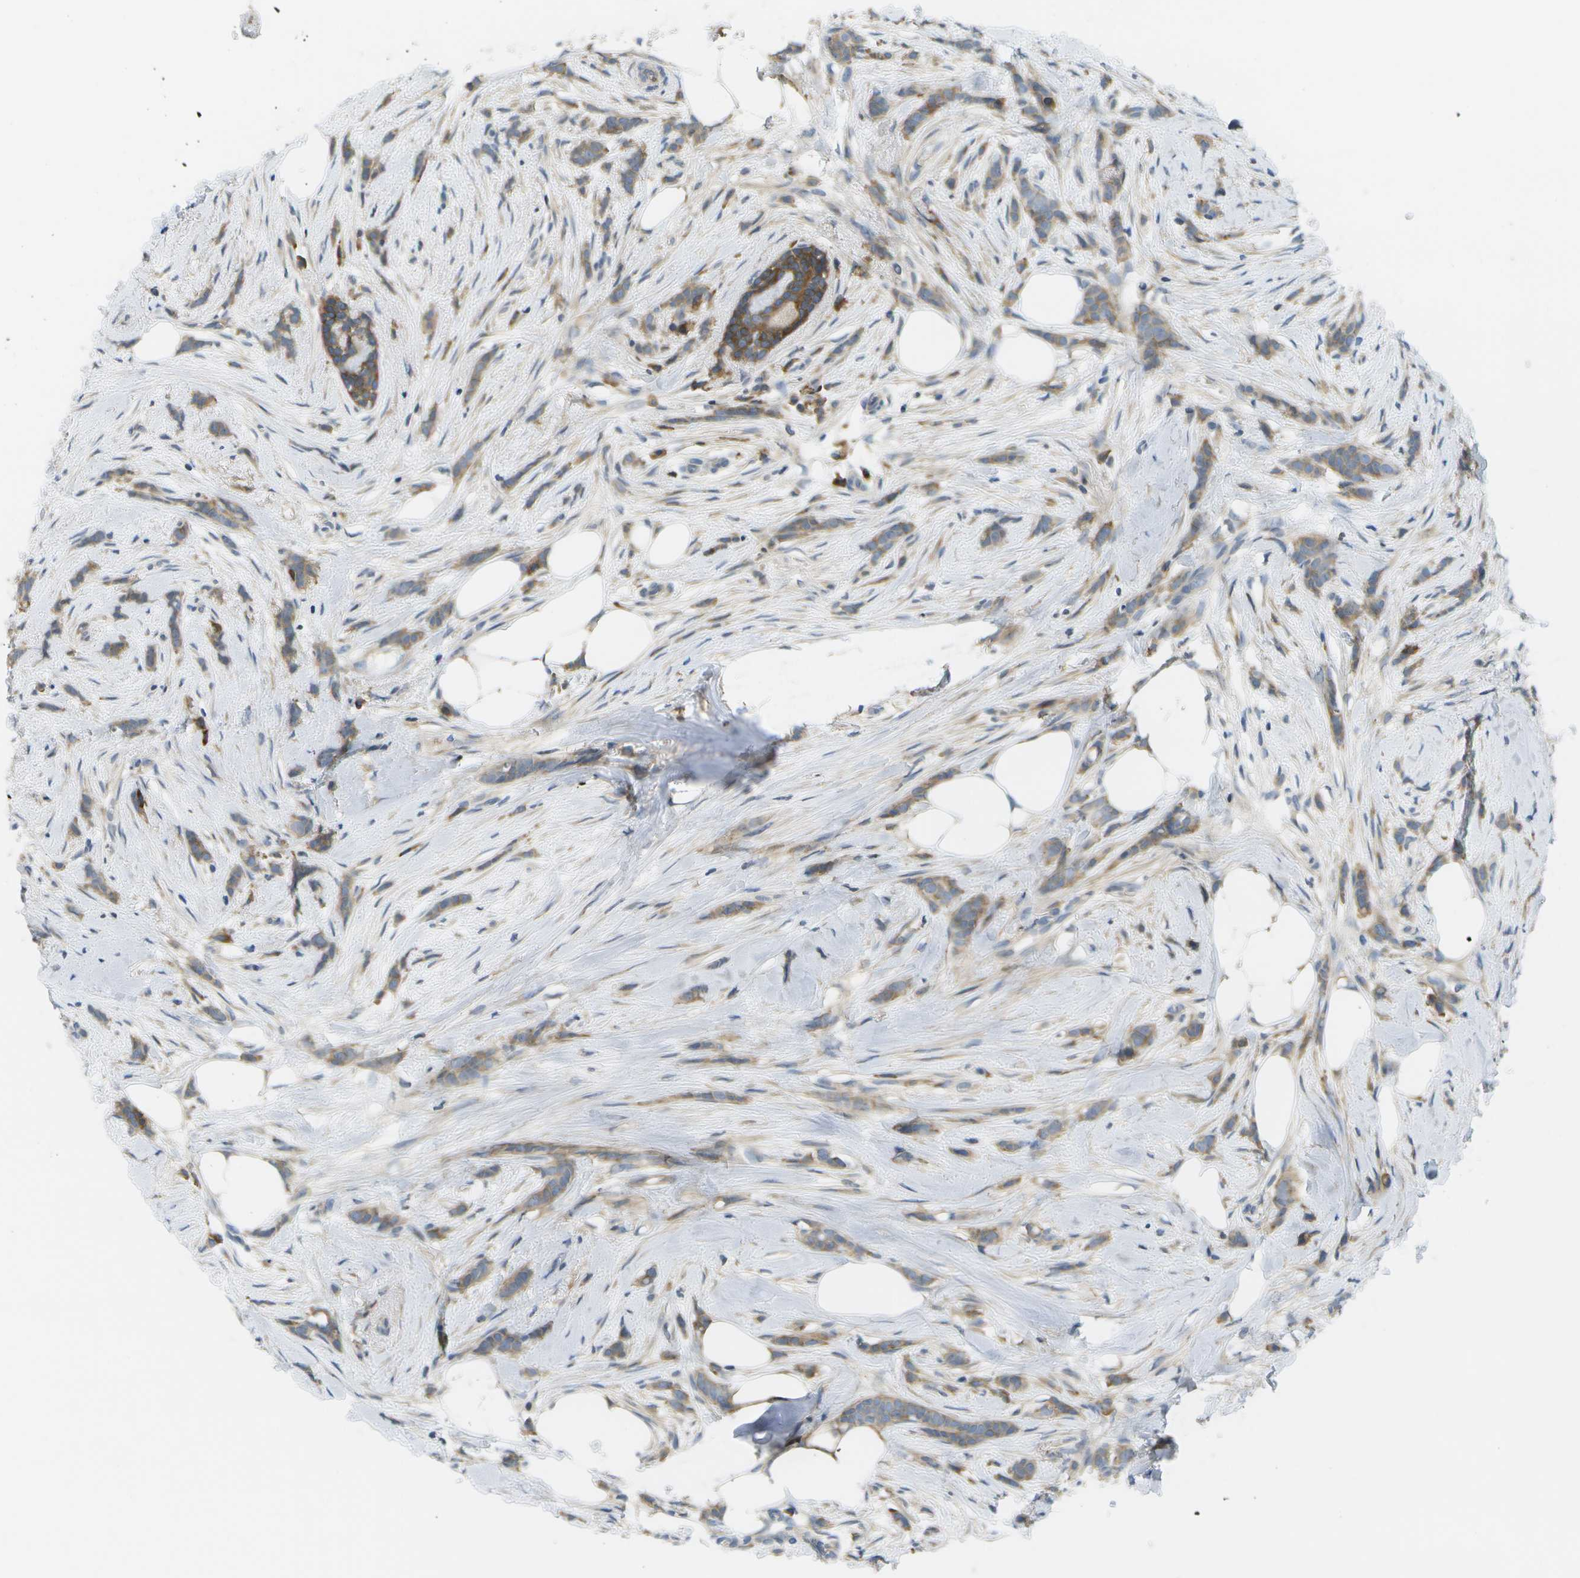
{"staining": {"intensity": "moderate", "quantity": ">75%", "location": "cytoplasmic/membranous"}, "tissue": "breast cancer", "cell_type": "Tumor cells", "image_type": "cancer", "snomed": [{"axis": "morphology", "description": "Lobular carcinoma, in situ"}, {"axis": "morphology", "description": "Lobular carcinoma"}, {"axis": "topography", "description": "Breast"}], "caption": "Lobular carcinoma (breast) stained with a brown dye reveals moderate cytoplasmic/membranous positive staining in about >75% of tumor cells.", "gene": "MARCHF8", "patient": {"sex": "female", "age": 41}}